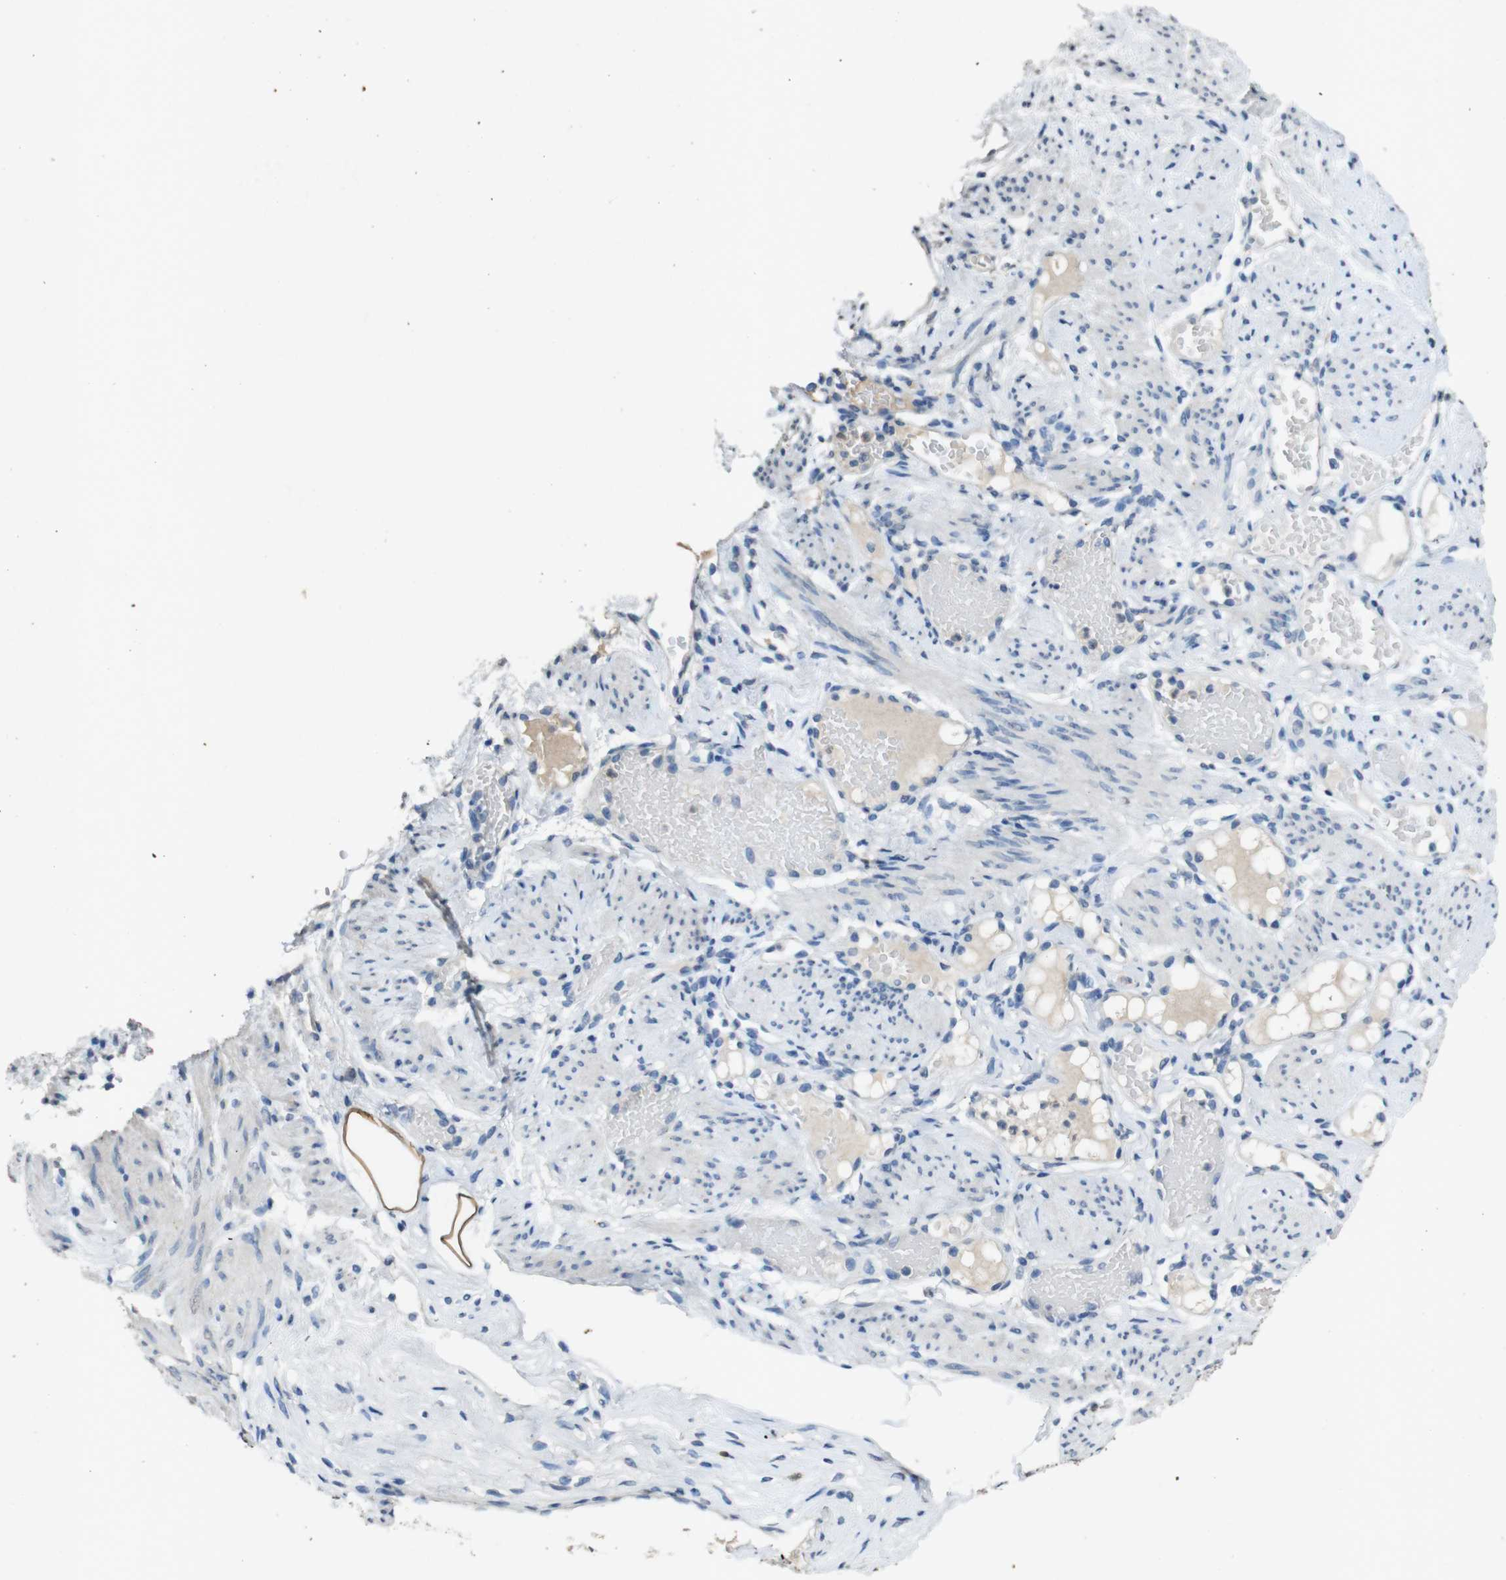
{"staining": {"intensity": "negative", "quantity": "none", "location": "none"}, "tissue": "endometrial cancer", "cell_type": "Tumor cells", "image_type": "cancer", "snomed": [{"axis": "morphology", "description": "Adenocarcinoma, NOS"}, {"axis": "topography", "description": "Endometrium"}], "caption": "Endometrial cancer (adenocarcinoma) was stained to show a protein in brown. There is no significant staining in tumor cells. Brightfield microscopy of immunohistochemistry stained with DAB (3,3'-diaminobenzidine) (brown) and hematoxylin (blue), captured at high magnification.", "gene": "STBD1", "patient": {"sex": "female", "age": 85}}